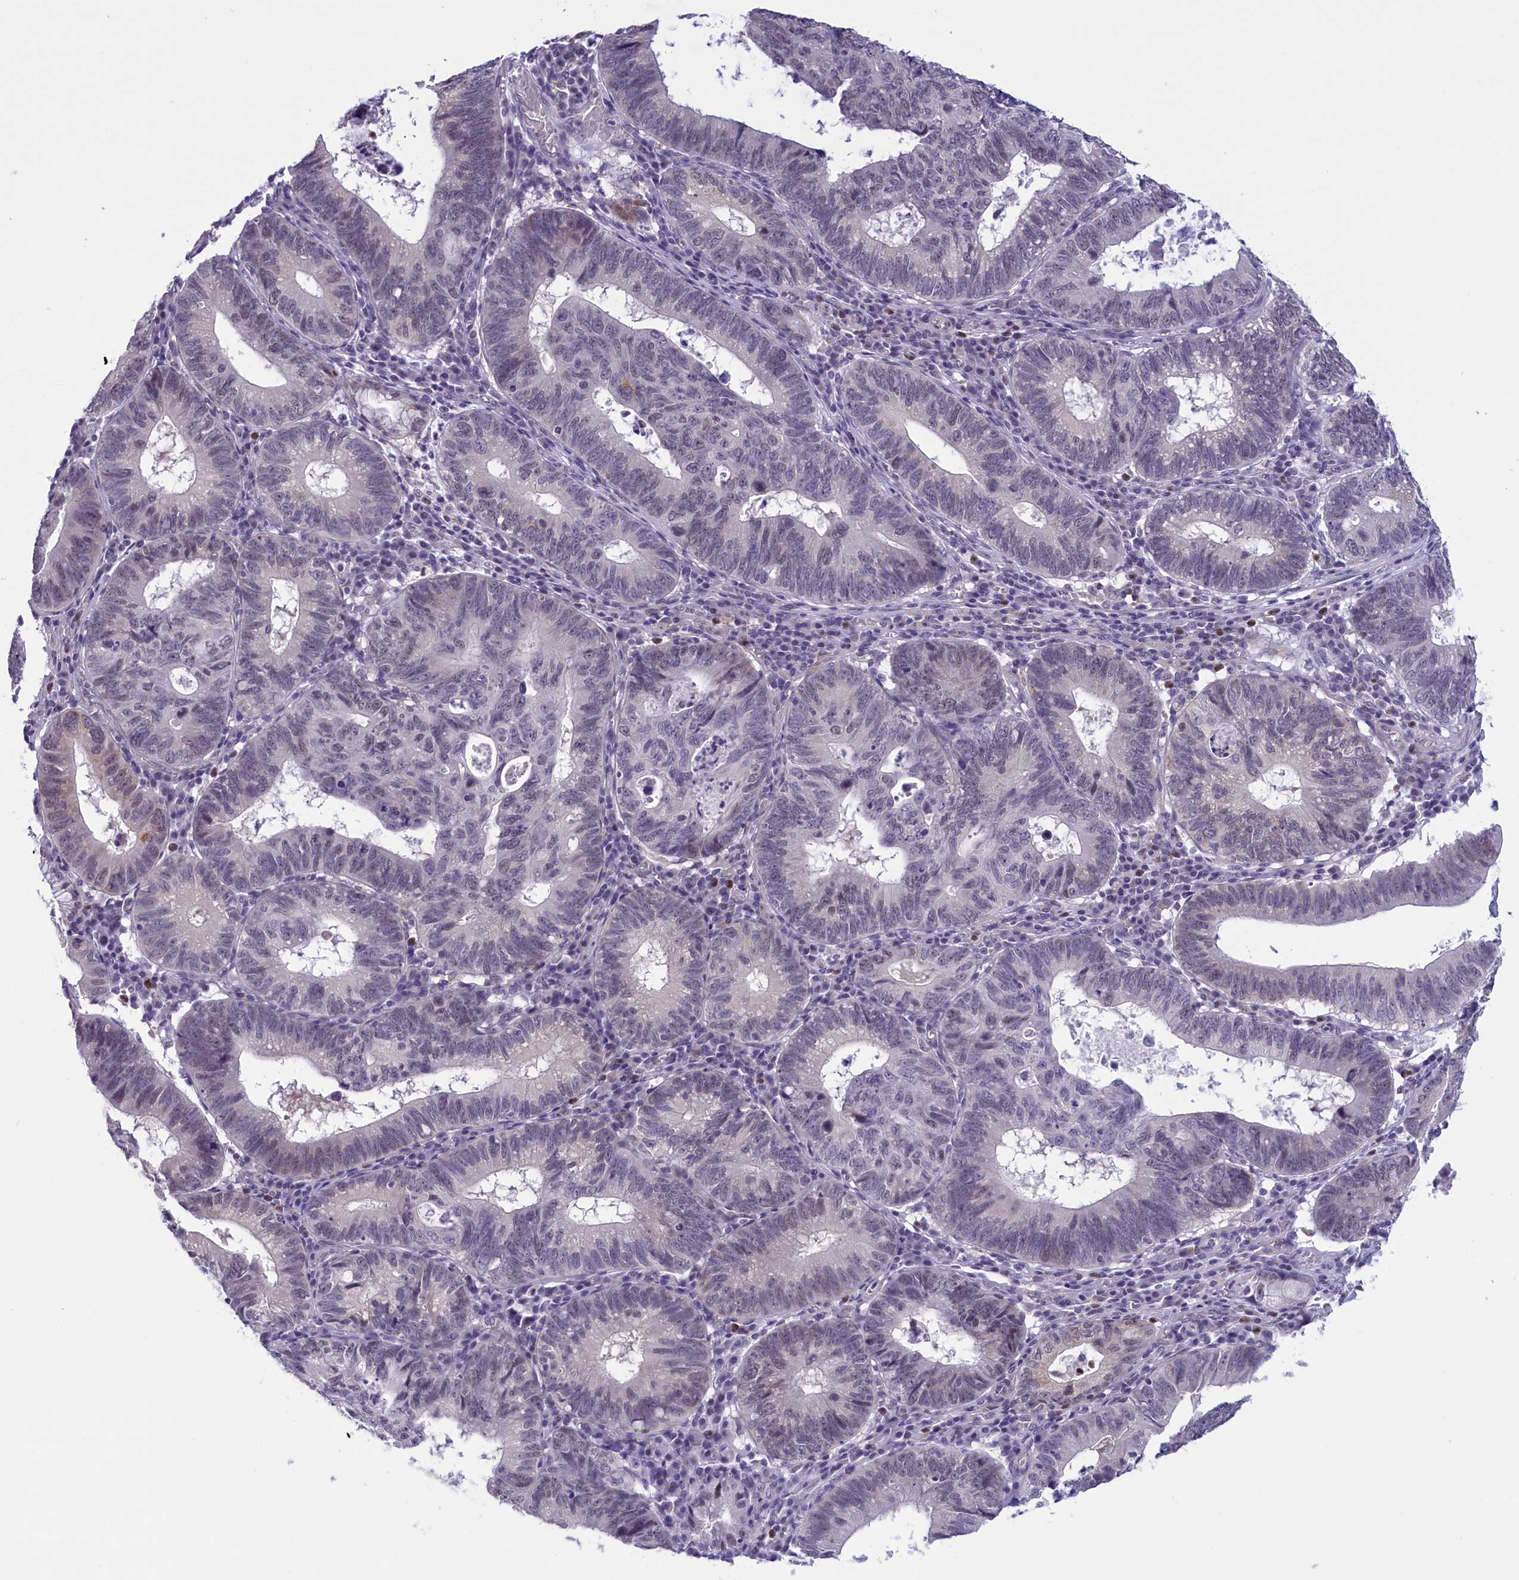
{"staining": {"intensity": "negative", "quantity": "none", "location": "none"}, "tissue": "stomach cancer", "cell_type": "Tumor cells", "image_type": "cancer", "snomed": [{"axis": "morphology", "description": "Adenocarcinoma, NOS"}, {"axis": "topography", "description": "Stomach"}], "caption": "An image of human stomach adenocarcinoma is negative for staining in tumor cells. (Immunohistochemistry, brightfield microscopy, high magnification).", "gene": "ELOA2", "patient": {"sex": "male", "age": 59}}